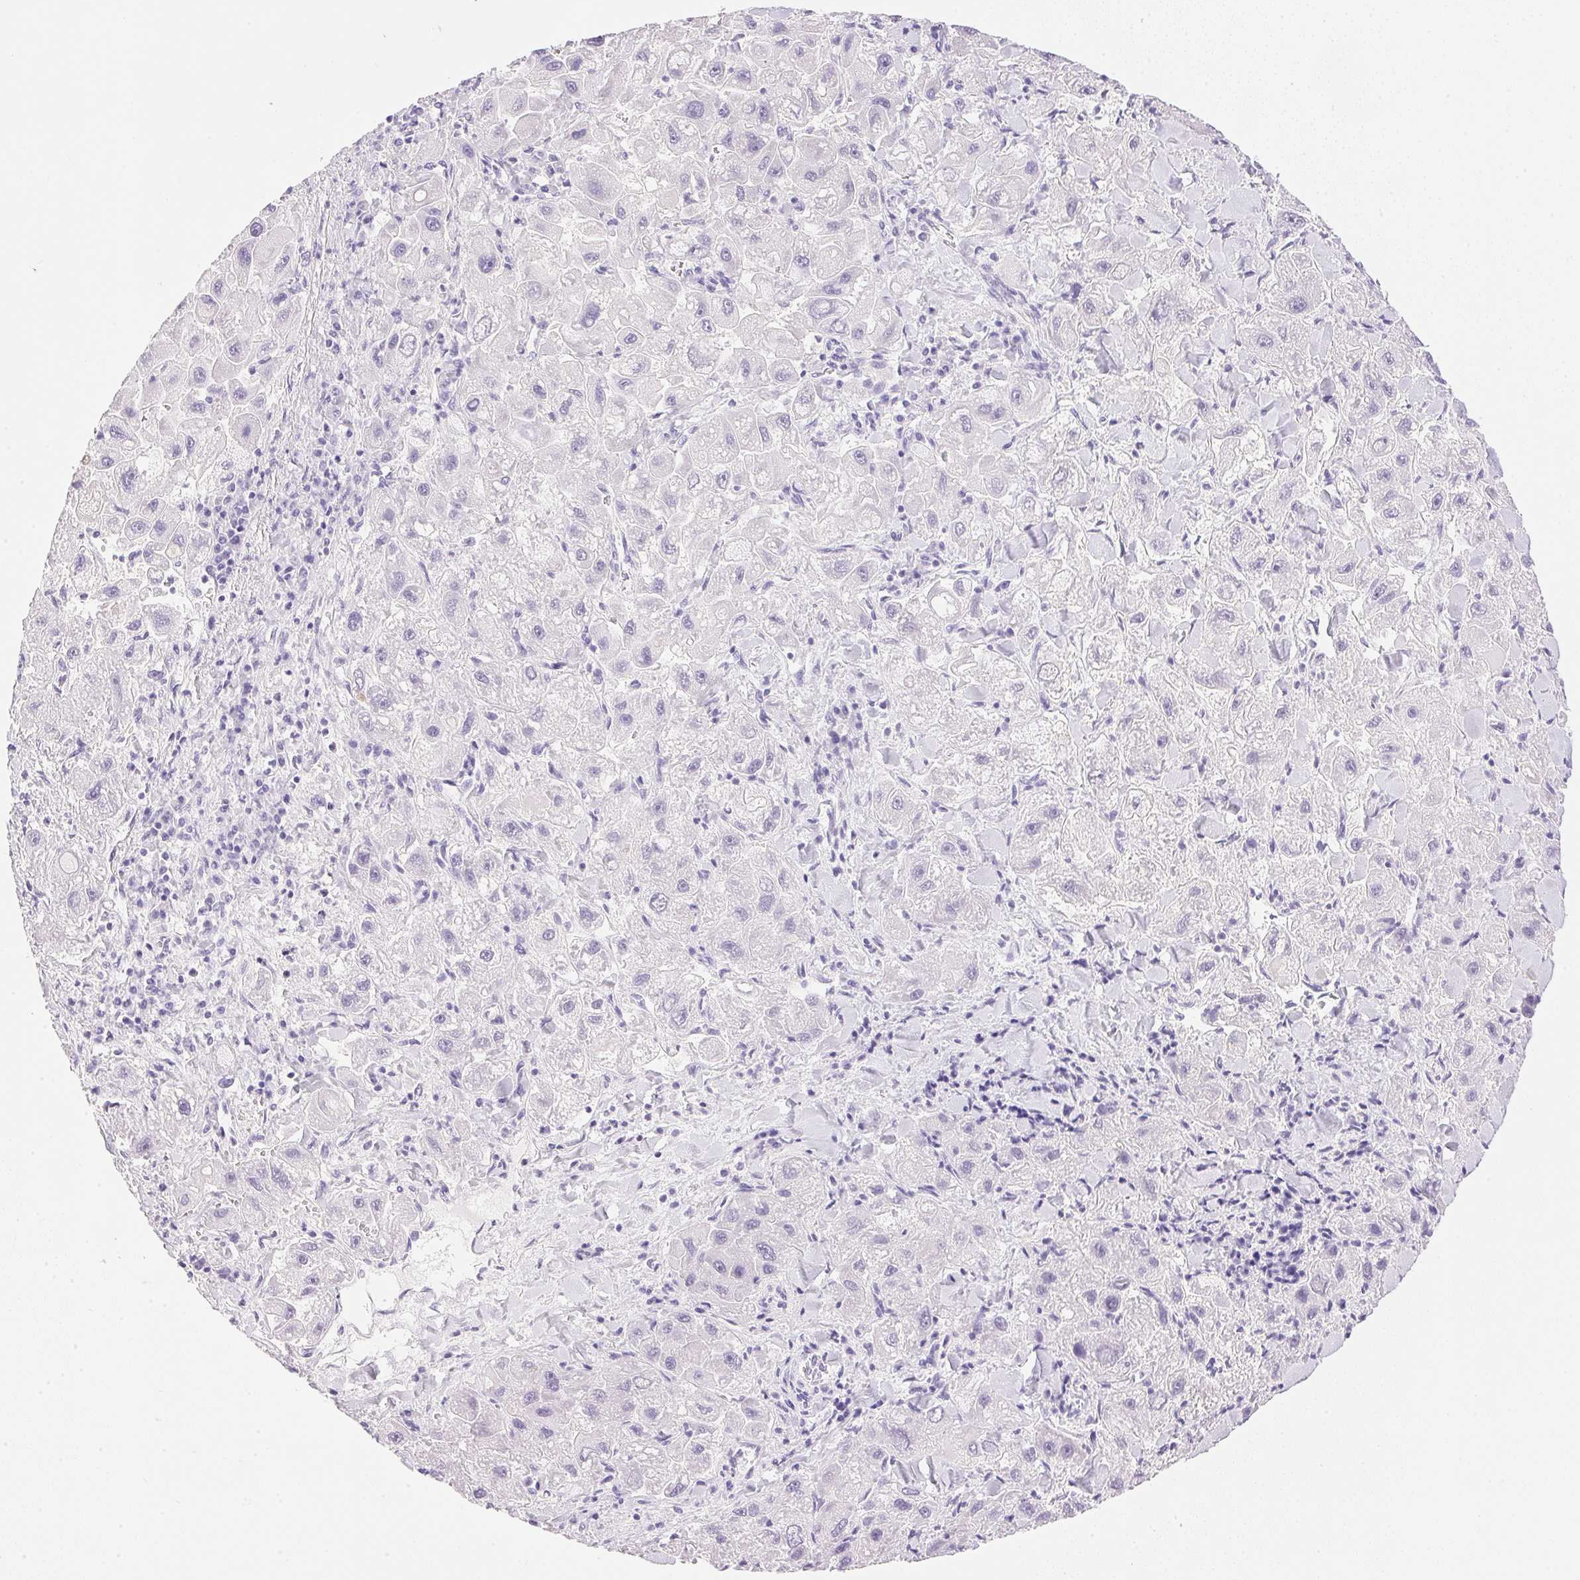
{"staining": {"intensity": "negative", "quantity": "none", "location": "none"}, "tissue": "liver cancer", "cell_type": "Tumor cells", "image_type": "cancer", "snomed": [{"axis": "morphology", "description": "Carcinoma, Hepatocellular, NOS"}, {"axis": "topography", "description": "Liver"}], "caption": "There is no significant expression in tumor cells of liver hepatocellular carcinoma.", "gene": "ATP6V0A4", "patient": {"sex": "male", "age": 24}}